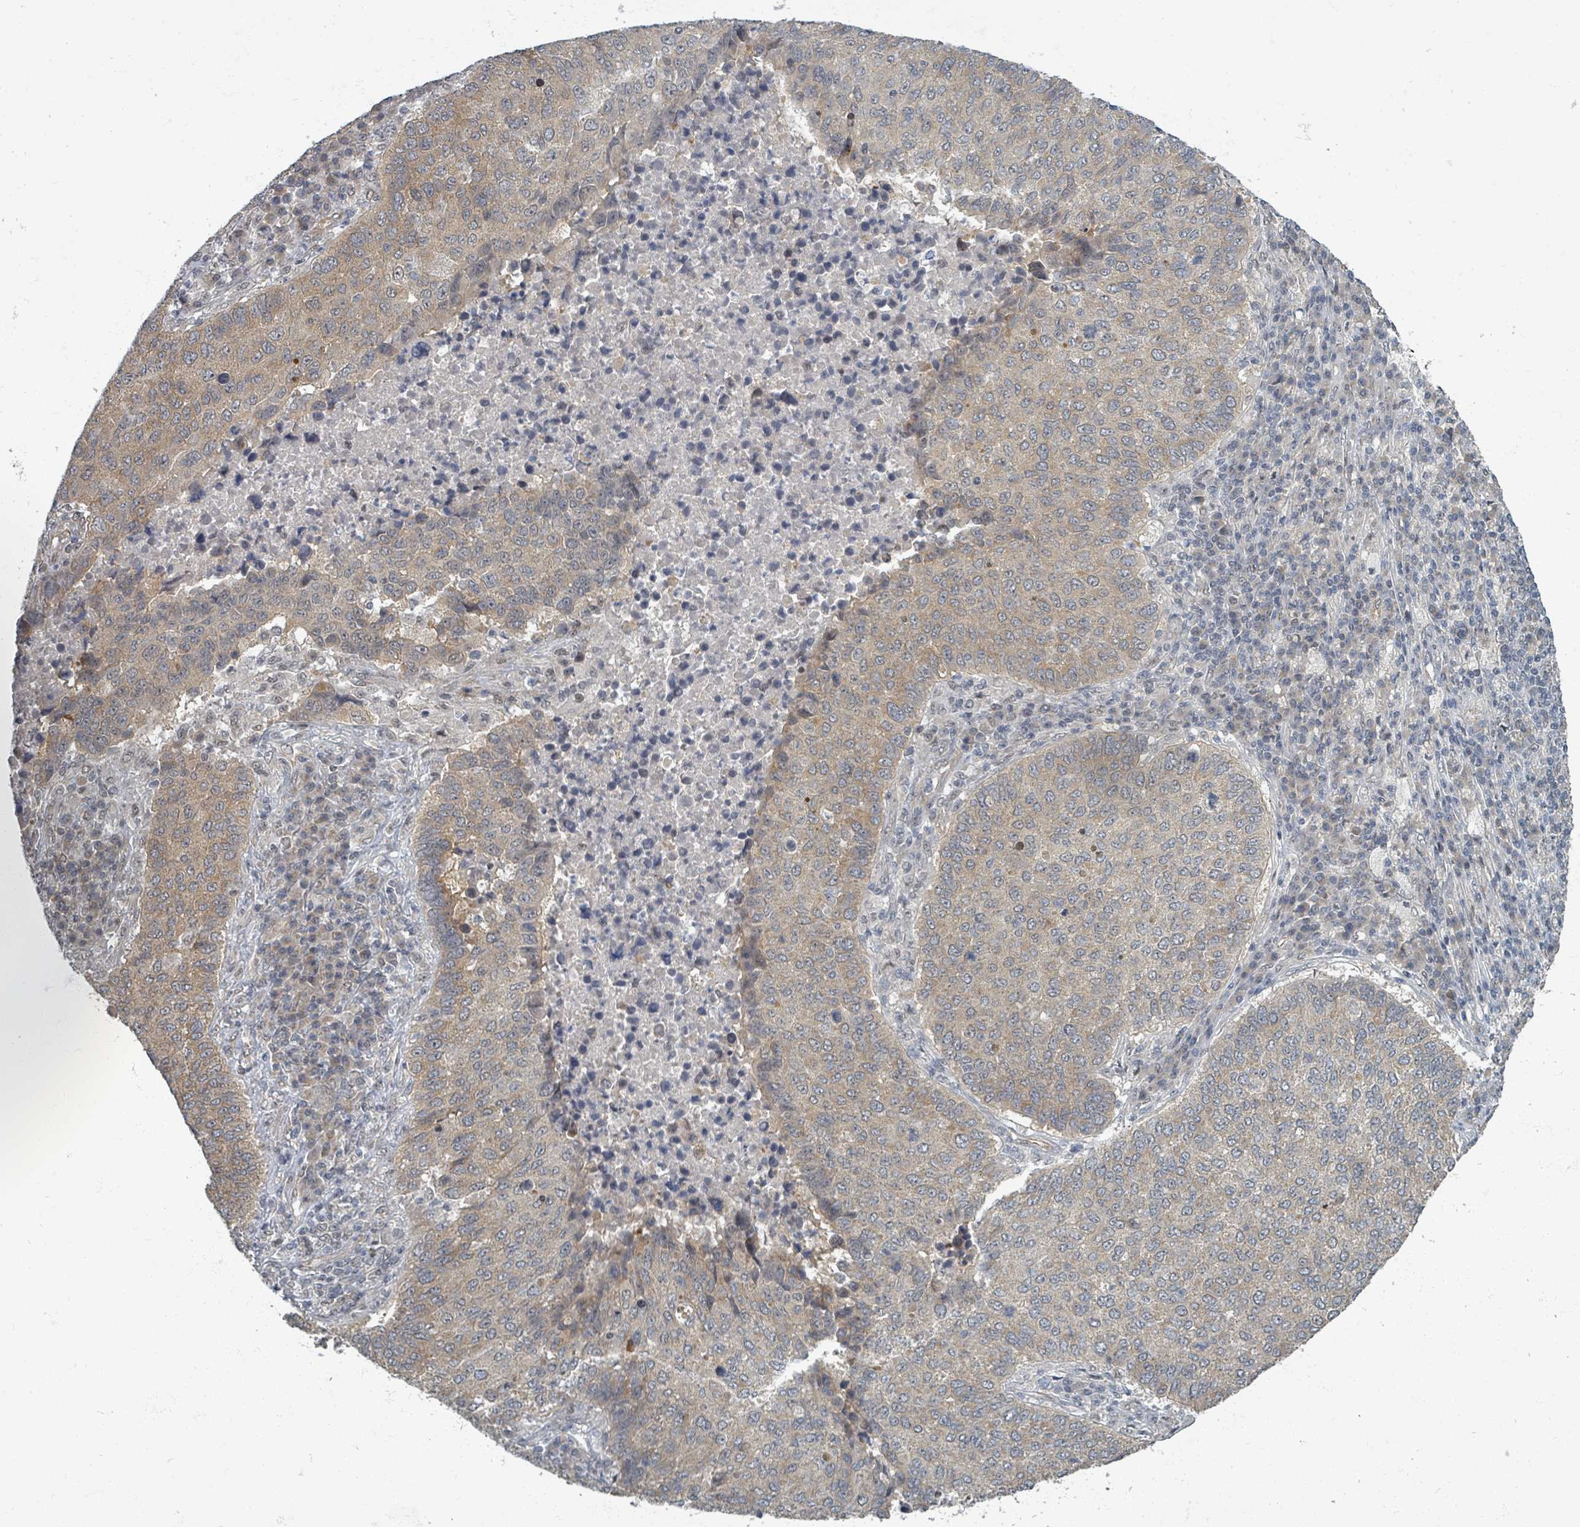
{"staining": {"intensity": "weak", "quantity": ">75%", "location": "cytoplasmic/membranous"}, "tissue": "lung cancer", "cell_type": "Tumor cells", "image_type": "cancer", "snomed": [{"axis": "morphology", "description": "Squamous cell carcinoma, NOS"}, {"axis": "topography", "description": "Lung"}], "caption": "A micrograph showing weak cytoplasmic/membranous expression in about >75% of tumor cells in lung cancer (squamous cell carcinoma), as visualized by brown immunohistochemical staining.", "gene": "INTS15", "patient": {"sex": "male", "age": 73}}